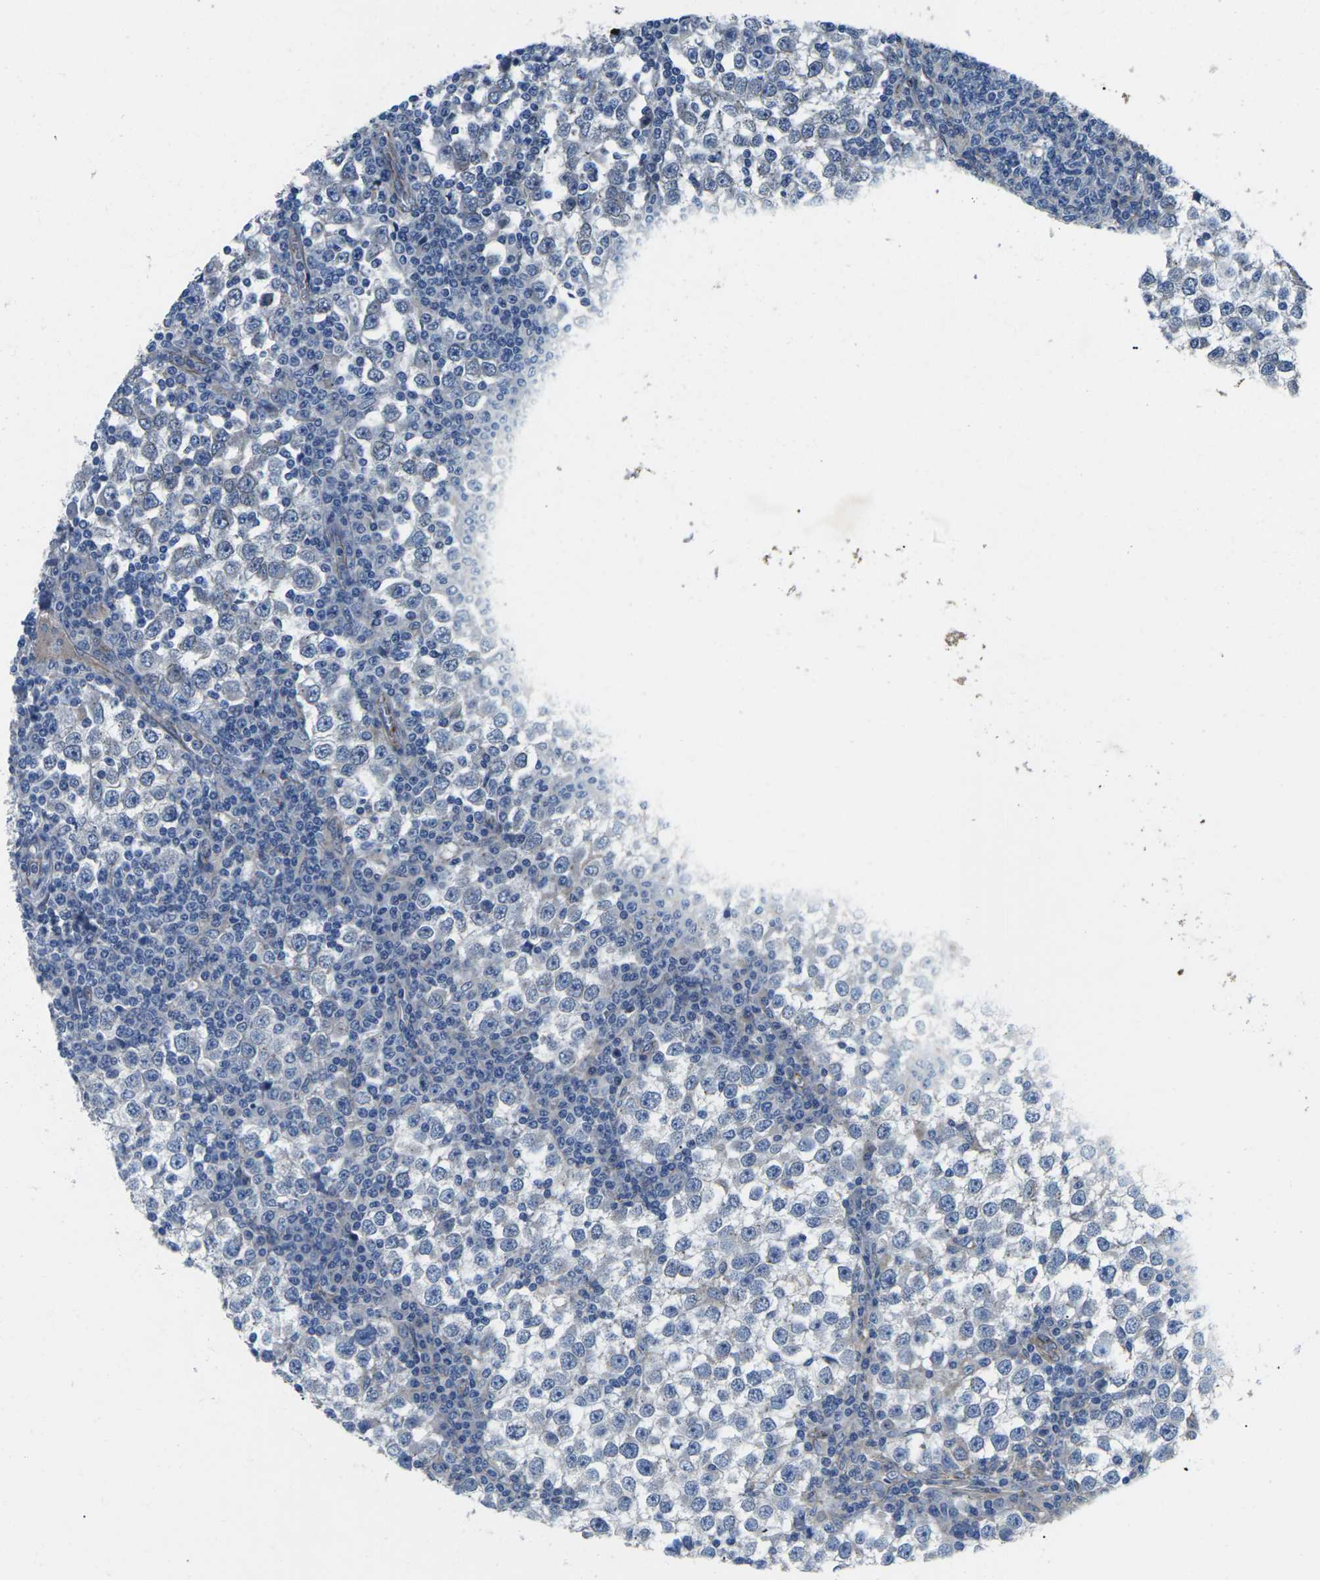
{"staining": {"intensity": "negative", "quantity": "none", "location": "none"}, "tissue": "testis cancer", "cell_type": "Tumor cells", "image_type": "cancer", "snomed": [{"axis": "morphology", "description": "Seminoma, NOS"}, {"axis": "topography", "description": "Testis"}], "caption": "This is an immunohistochemistry (IHC) histopathology image of human testis seminoma. There is no positivity in tumor cells.", "gene": "CTNND1", "patient": {"sex": "male", "age": 65}}